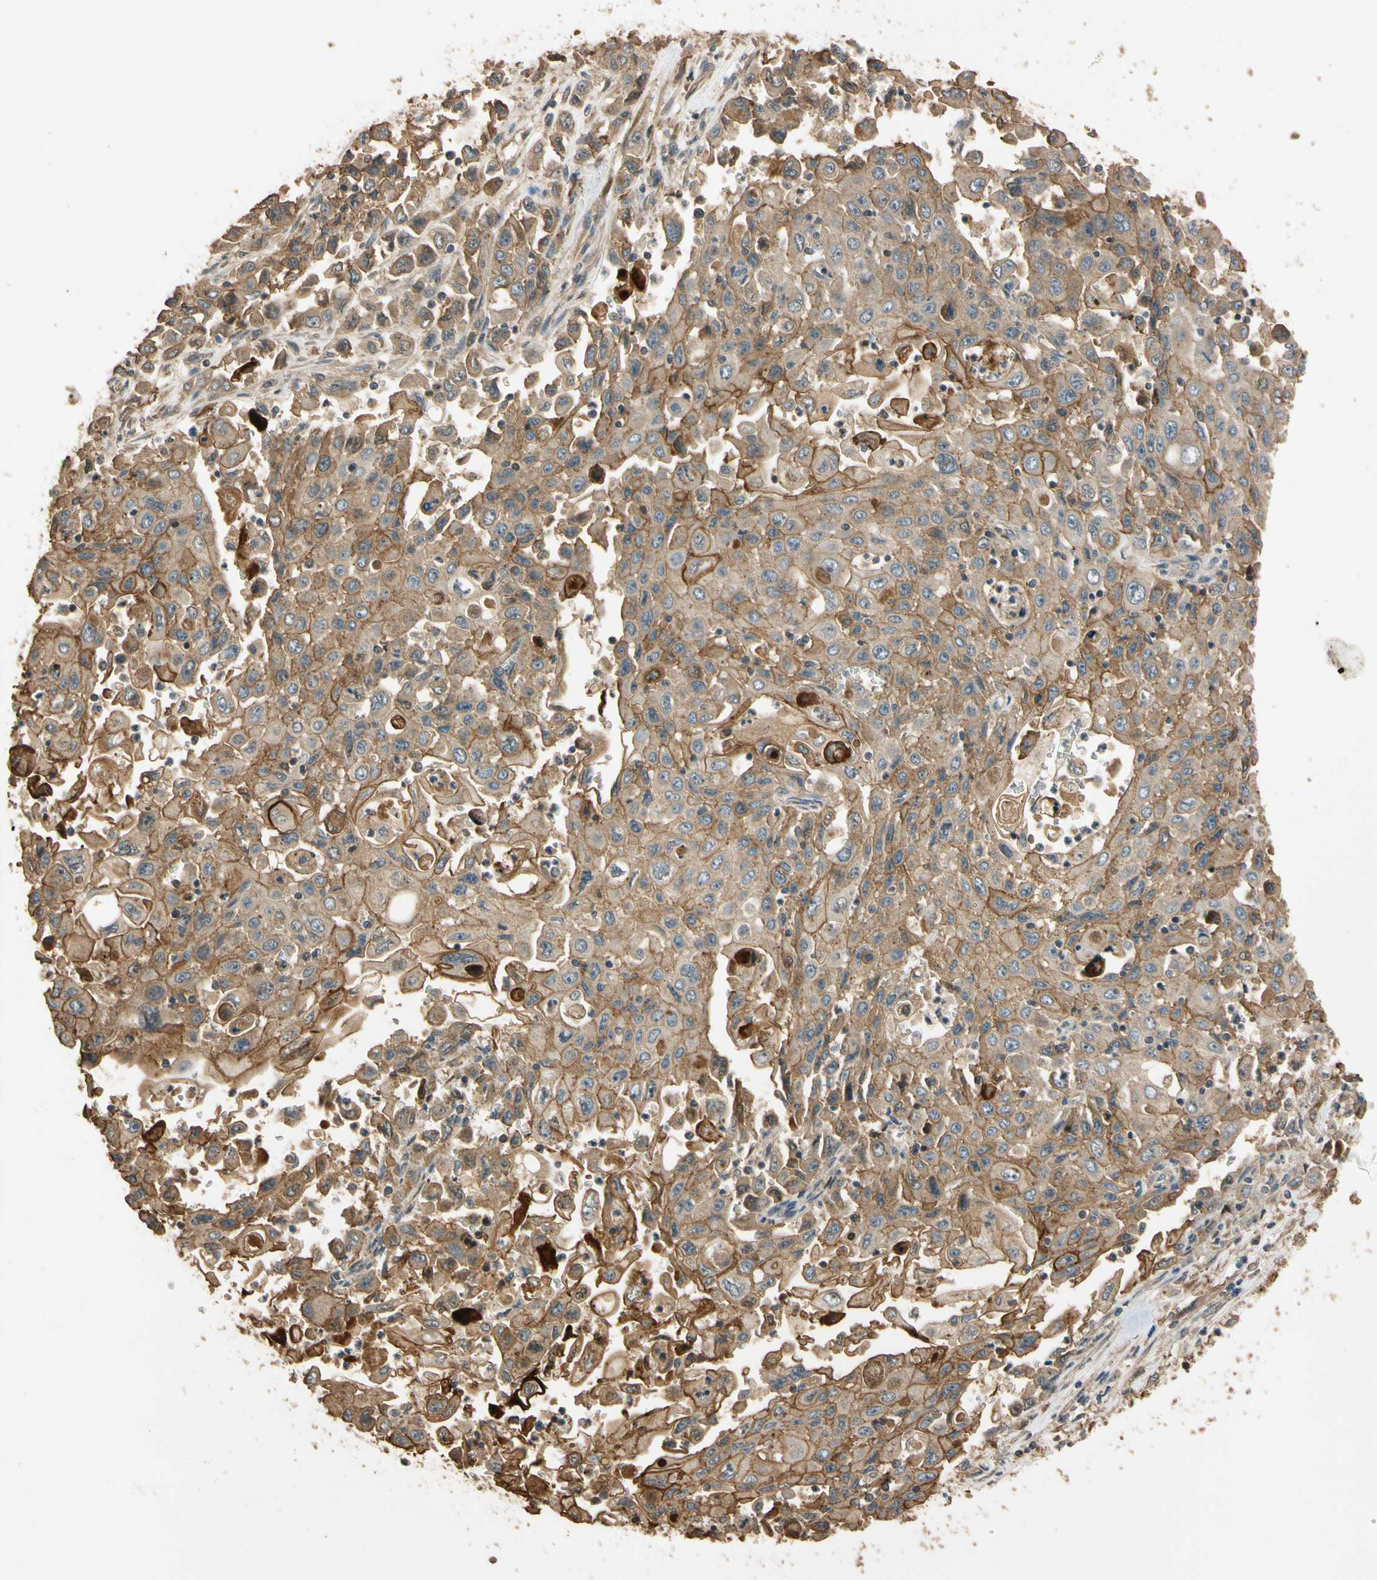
{"staining": {"intensity": "moderate", "quantity": ">75%", "location": "cytoplasmic/membranous"}, "tissue": "pancreatic cancer", "cell_type": "Tumor cells", "image_type": "cancer", "snomed": [{"axis": "morphology", "description": "Adenocarcinoma, NOS"}, {"axis": "topography", "description": "Pancreas"}], "caption": "Immunohistochemical staining of human adenocarcinoma (pancreatic) shows moderate cytoplasmic/membranous protein expression in about >75% of tumor cells. (DAB IHC, brown staining for protein, blue staining for nuclei).", "gene": "MGRN1", "patient": {"sex": "male", "age": 70}}